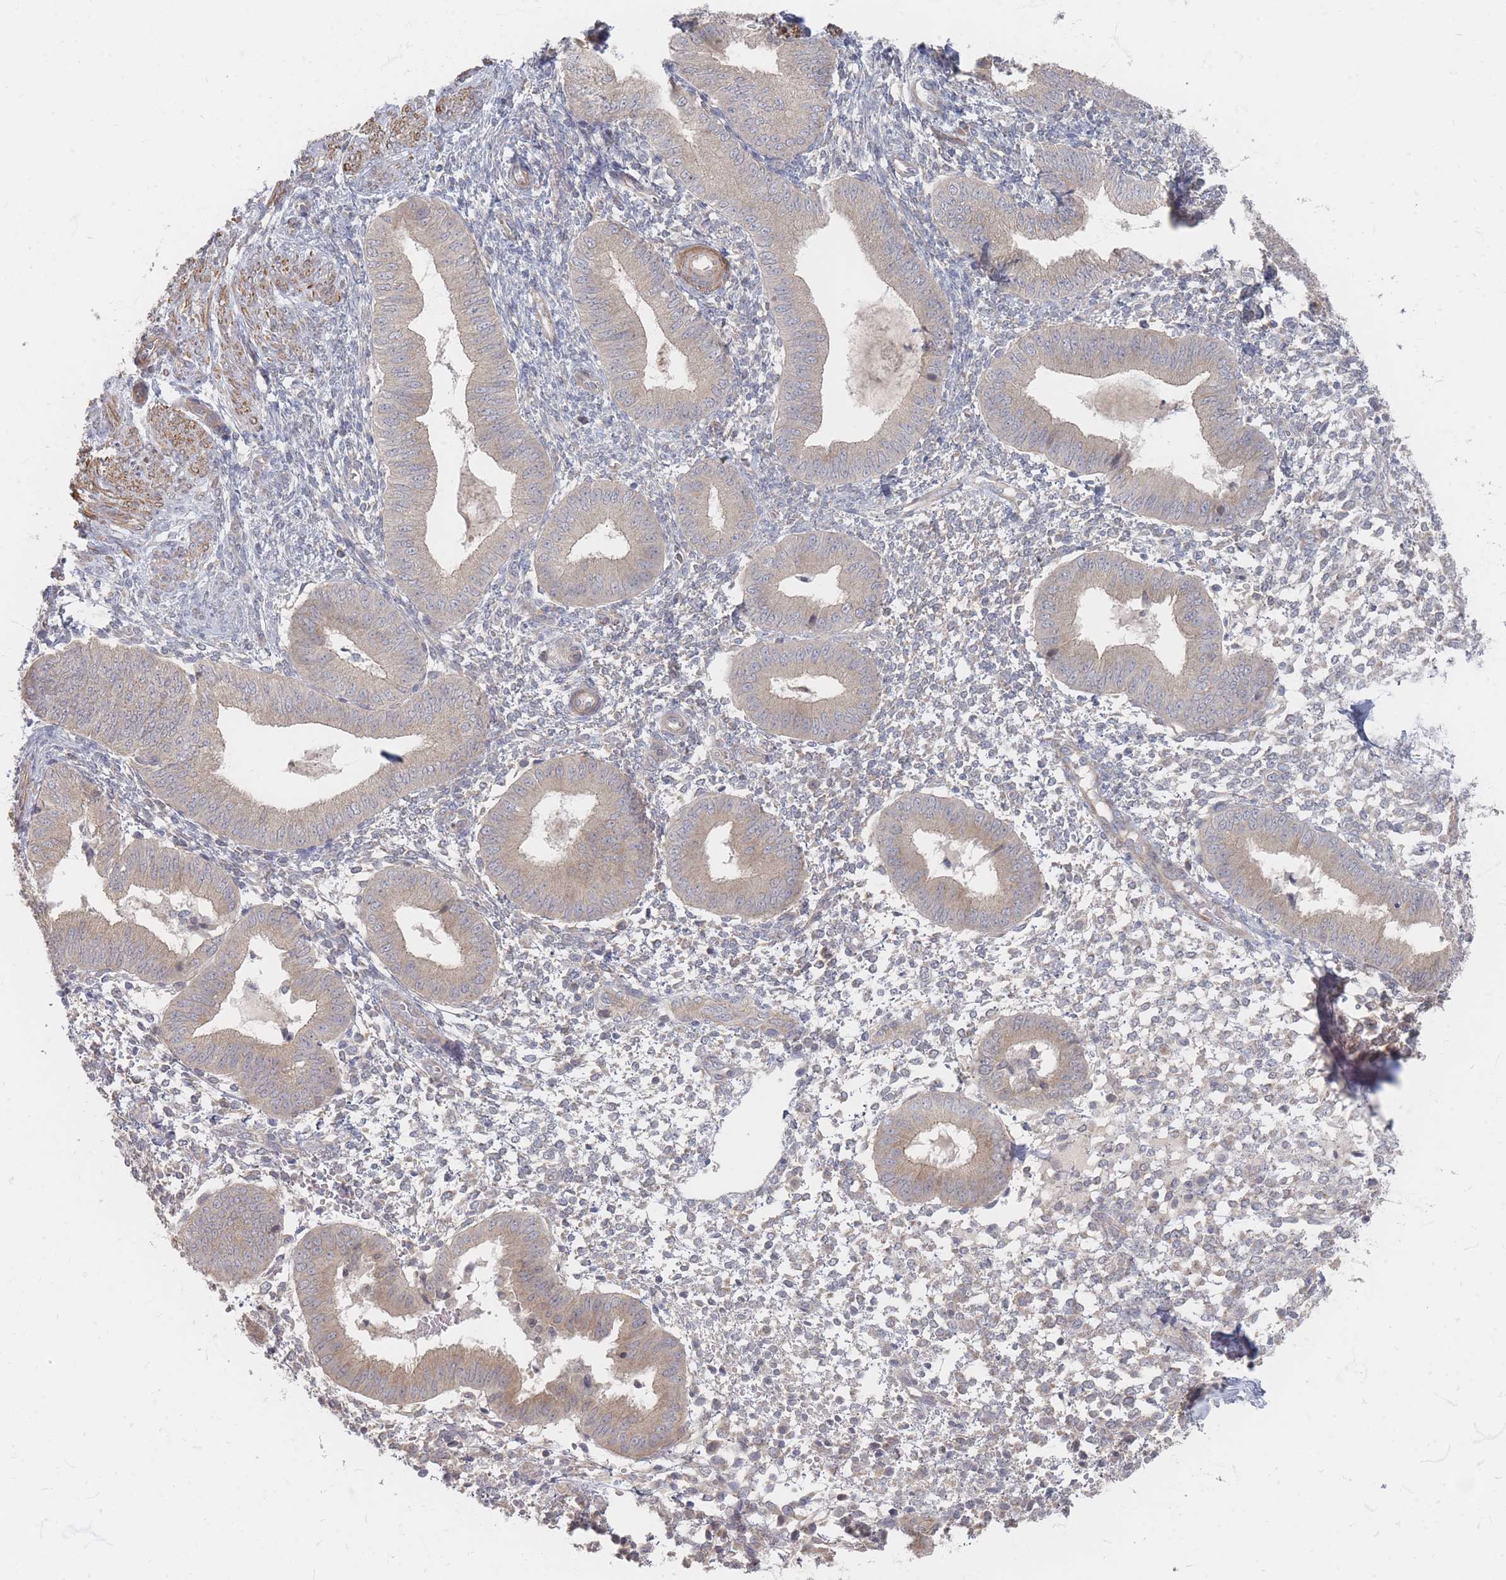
{"staining": {"intensity": "negative", "quantity": "none", "location": "none"}, "tissue": "endometrium", "cell_type": "Cells in endometrial stroma", "image_type": "normal", "snomed": [{"axis": "morphology", "description": "Normal tissue, NOS"}, {"axis": "topography", "description": "Endometrium"}], "caption": "High magnification brightfield microscopy of unremarkable endometrium stained with DAB (brown) and counterstained with hematoxylin (blue): cells in endometrial stroma show no significant staining. (Brightfield microscopy of DAB immunohistochemistry at high magnification).", "gene": "GLE1", "patient": {"sex": "female", "age": 49}}